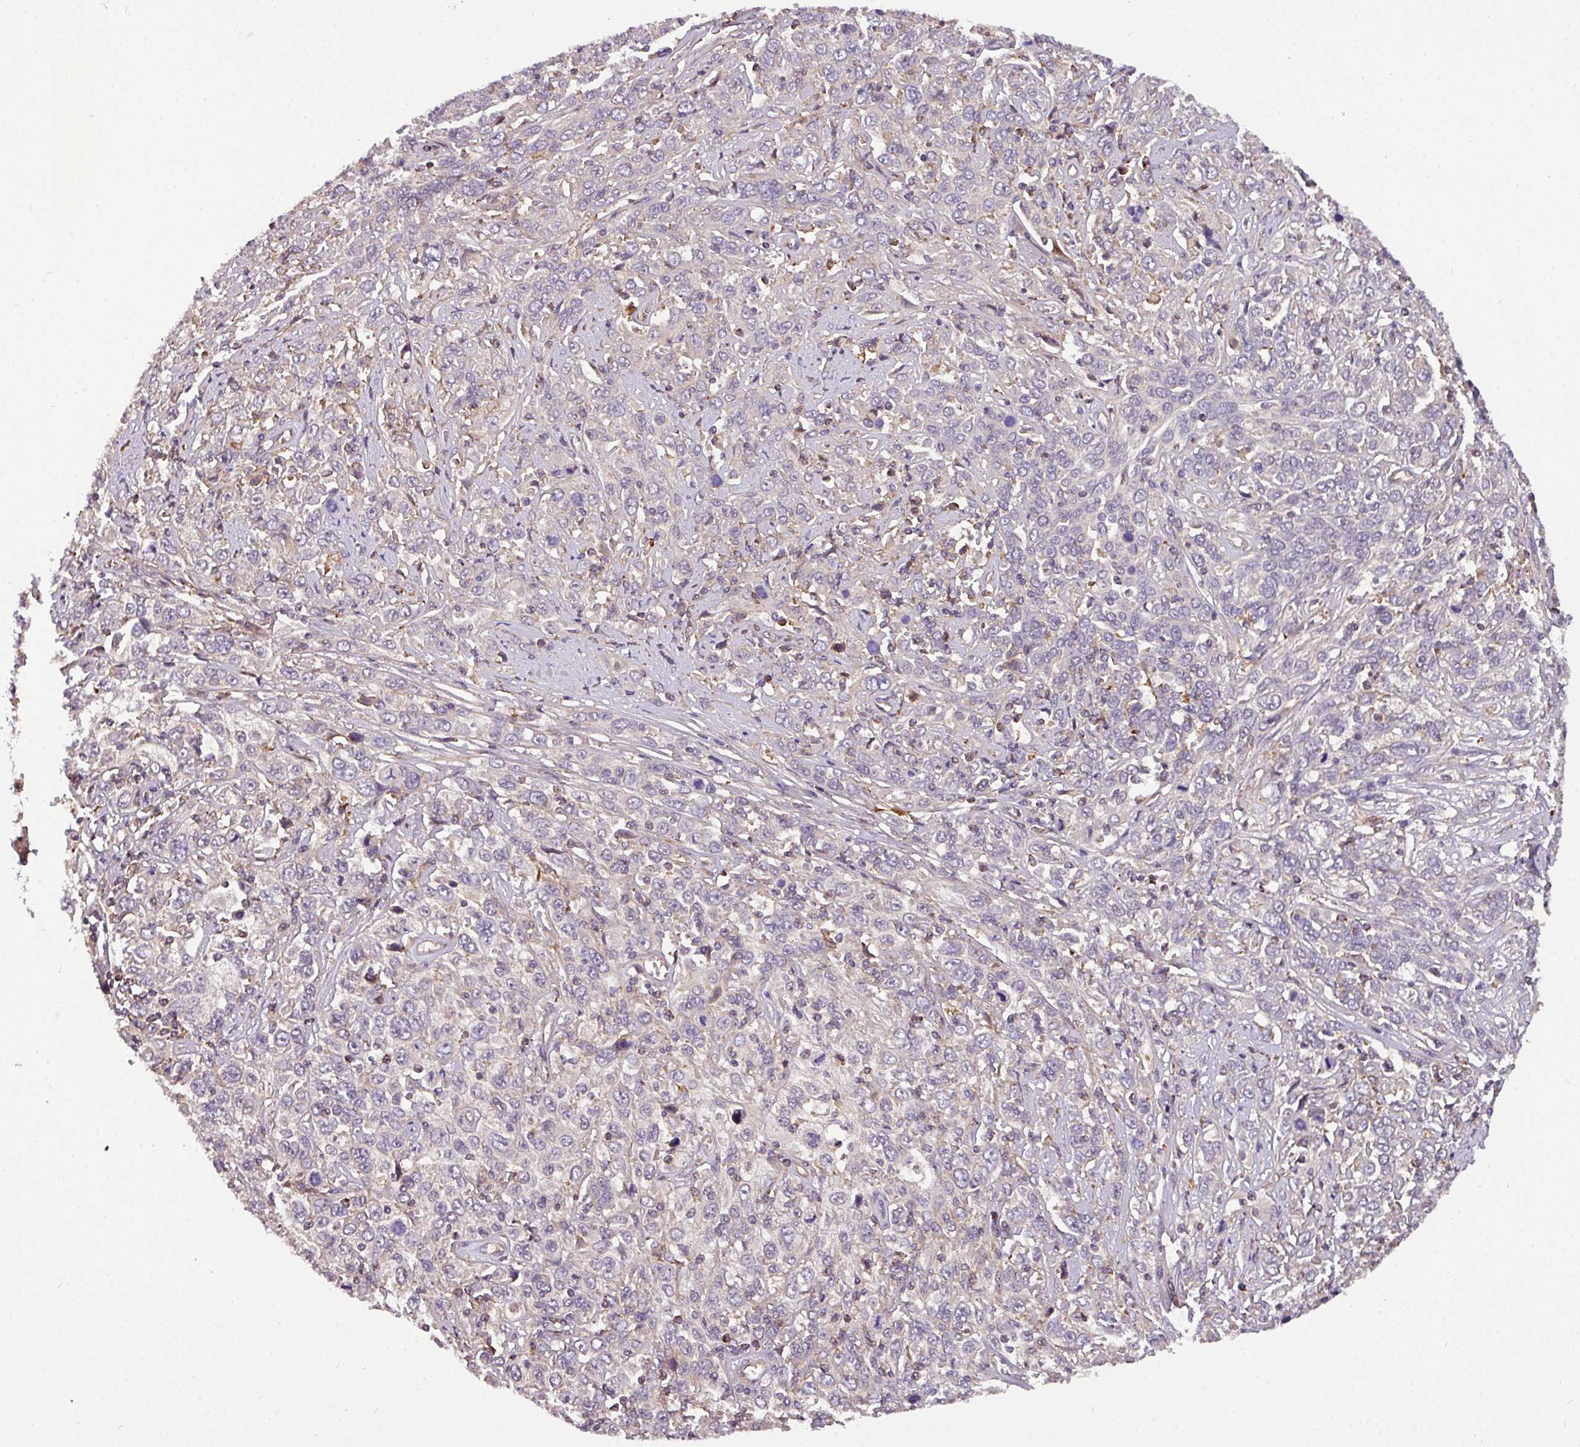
{"staining": {"intensity": "negative", "quantity": "none", "location": "none"}, "tissue": "cervical cancer", "cell_type": "Tumor cells", "image_type": "cancer", "snomed": [{"axis": "morphology", "description": "Squamous cell carcinoma, NOS"}, {"axis": "topography", "description": "Cervix"}], "caption": "High power microscopy image of an IHC photomicrograph of cervical squamous cell carcinoma, revealing no significant positivity in tumor cells.", "gene": "CASS4", "patient": {"sex": "female", "age": 46}}